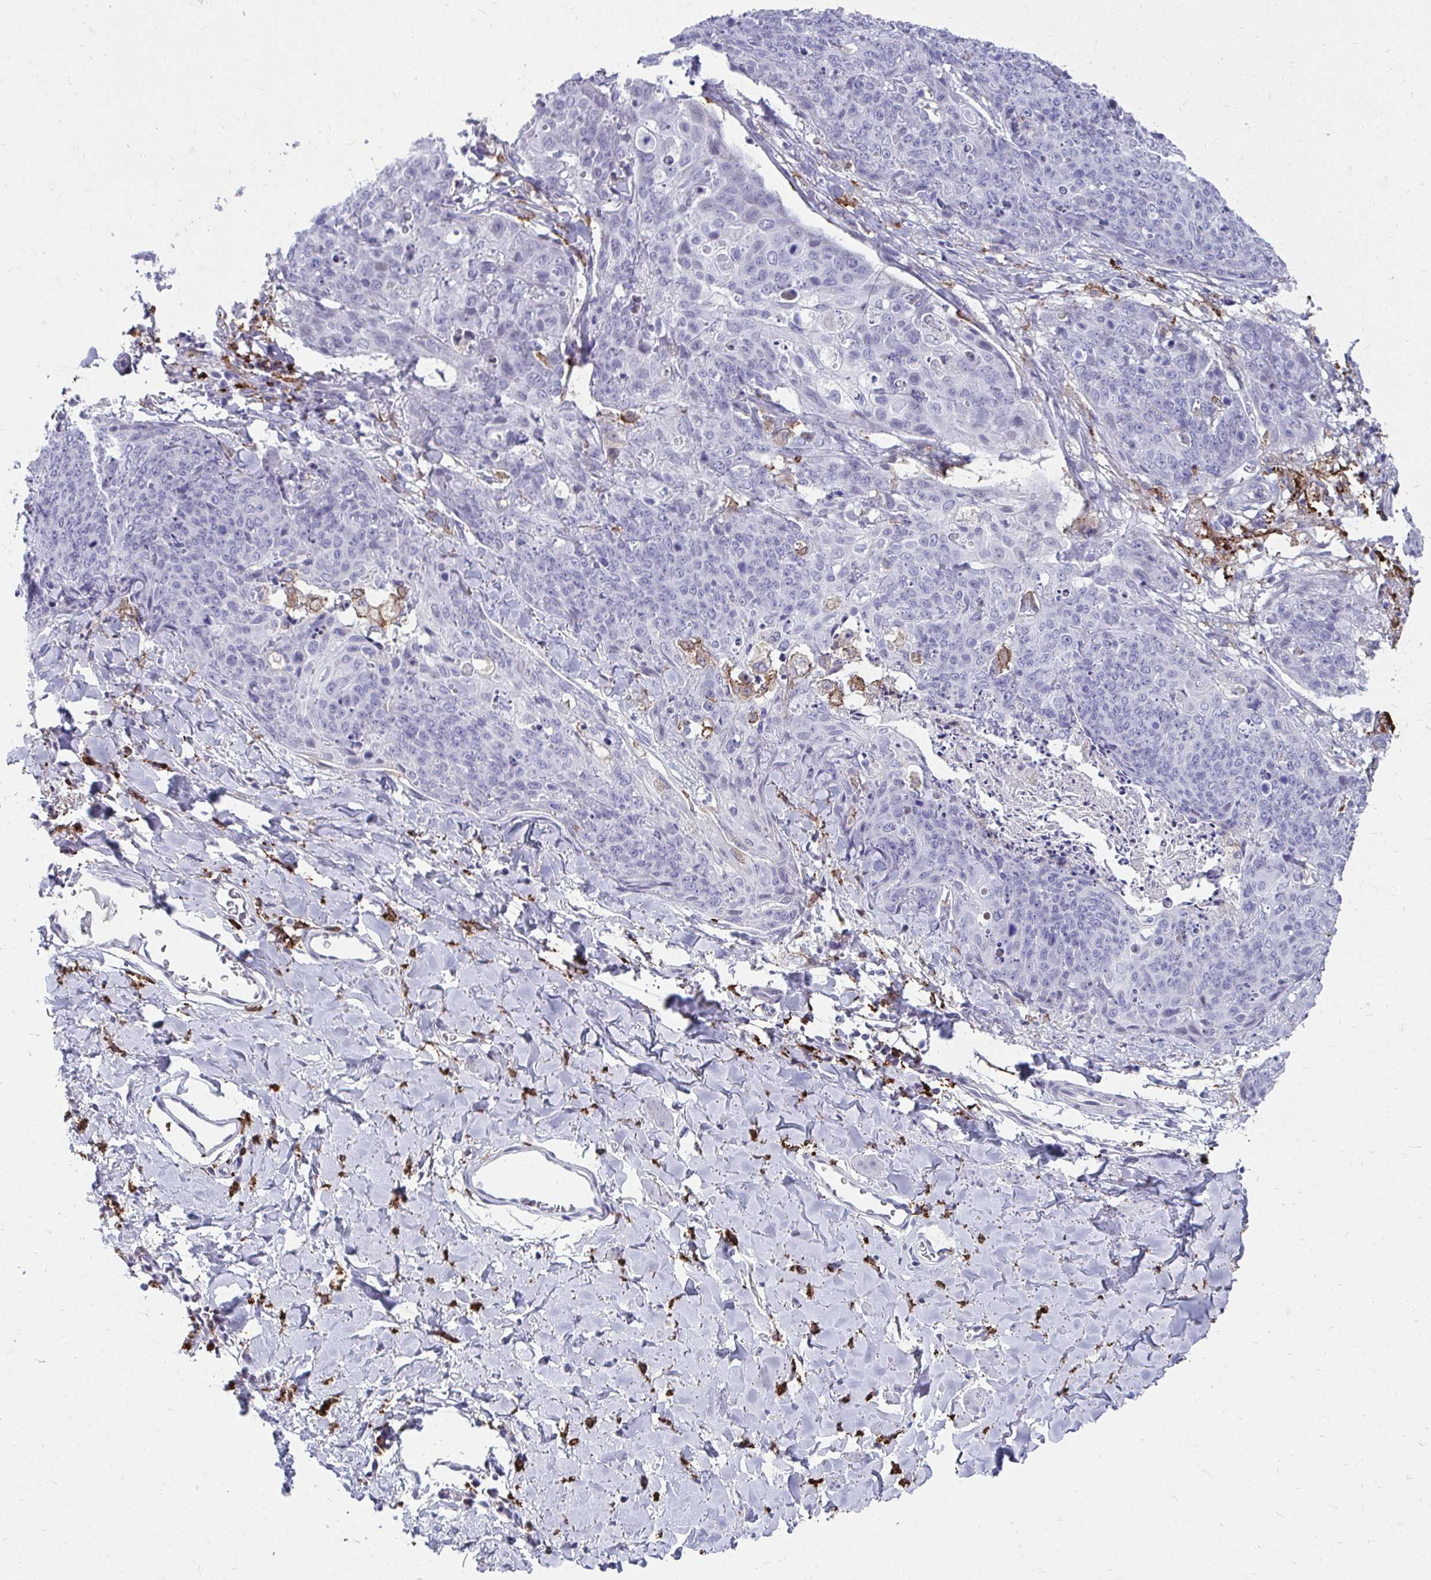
{"staining": {"intensity": "negative", "quantity": "none", "location": "none"}, "tissue": "skin cancer", "cell_type": "Tumor cells", "image_type": "cancer", "snomed": [{"axis": "morphology", "description": "Squamous cell carcinoma, NOS"}, {"axis": "topography", "description": "Skin"}, {"axis": "topography", "description": "Vulva"}], "caption": "The micrograph displays no significant positivity in tumor cells of skin squamous cell carcinoma.", "gene": "CD163", "patient": {"sex": "female", "age": 85}}